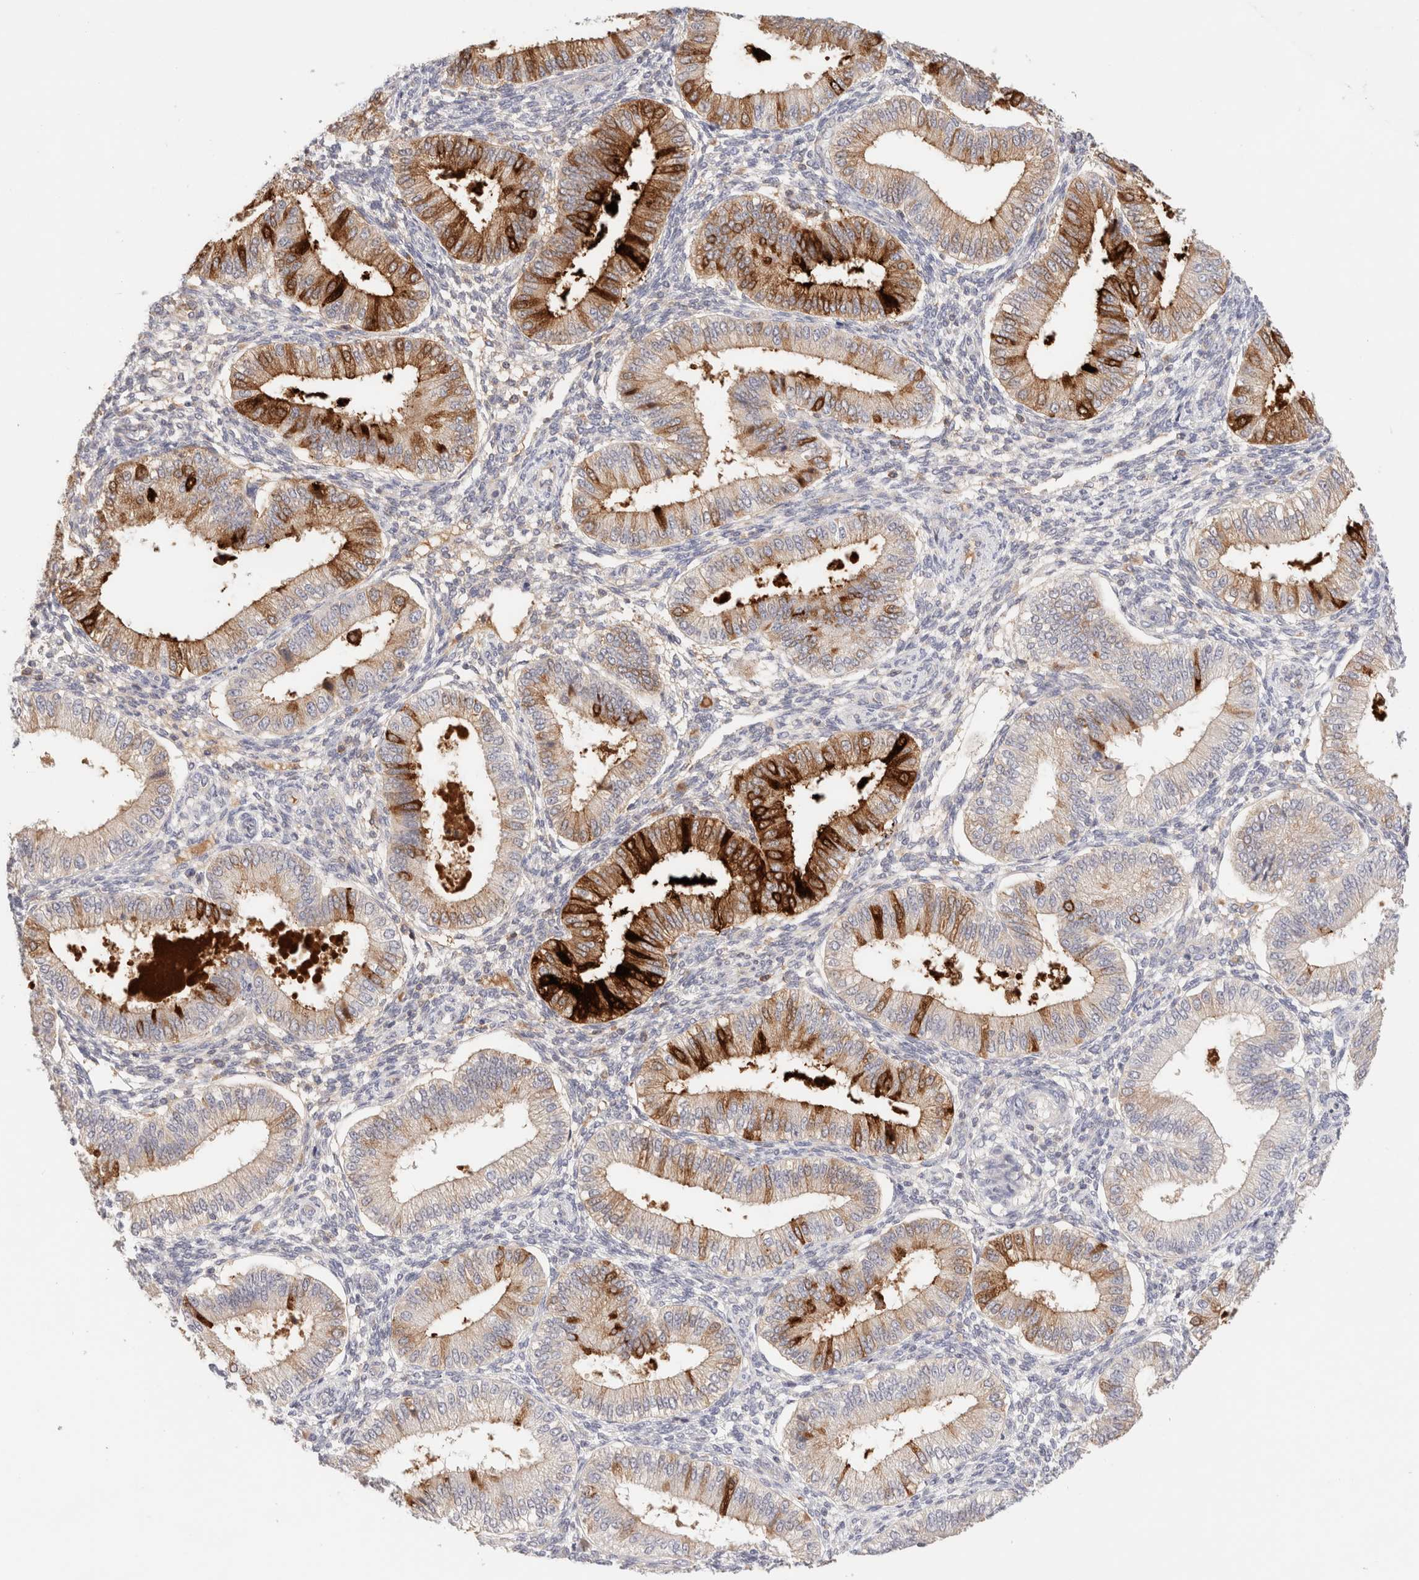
{"staining": {"intensity": "negative", "quantity": "none", "location": "none"}, "tissue": "endometrium", "cell_type": "Cells in endometrial stroma", "image_type": "normal", "snomed": [{"axis": "morphology", "description": "Normal tissue, NOS"}, {"axis": "topography", "description": "Endometrium"}], "caption": "High magnification brightfield microscopy of normal endometrium stained with DAB (3,3'-diaminobenzidine) (brown) and counterstained with hematoxylin (blue): cells in endometrial stroma show no significant expression. (Stains: DAB (3,3'-diaminobenzidine) immunohistochemistry with hematoxylin counter stain, Microscopy: brightfield microscopy at high magnification).", "gene": "SCGB2A2", "patient": {"sex": "female", "age": 39}}